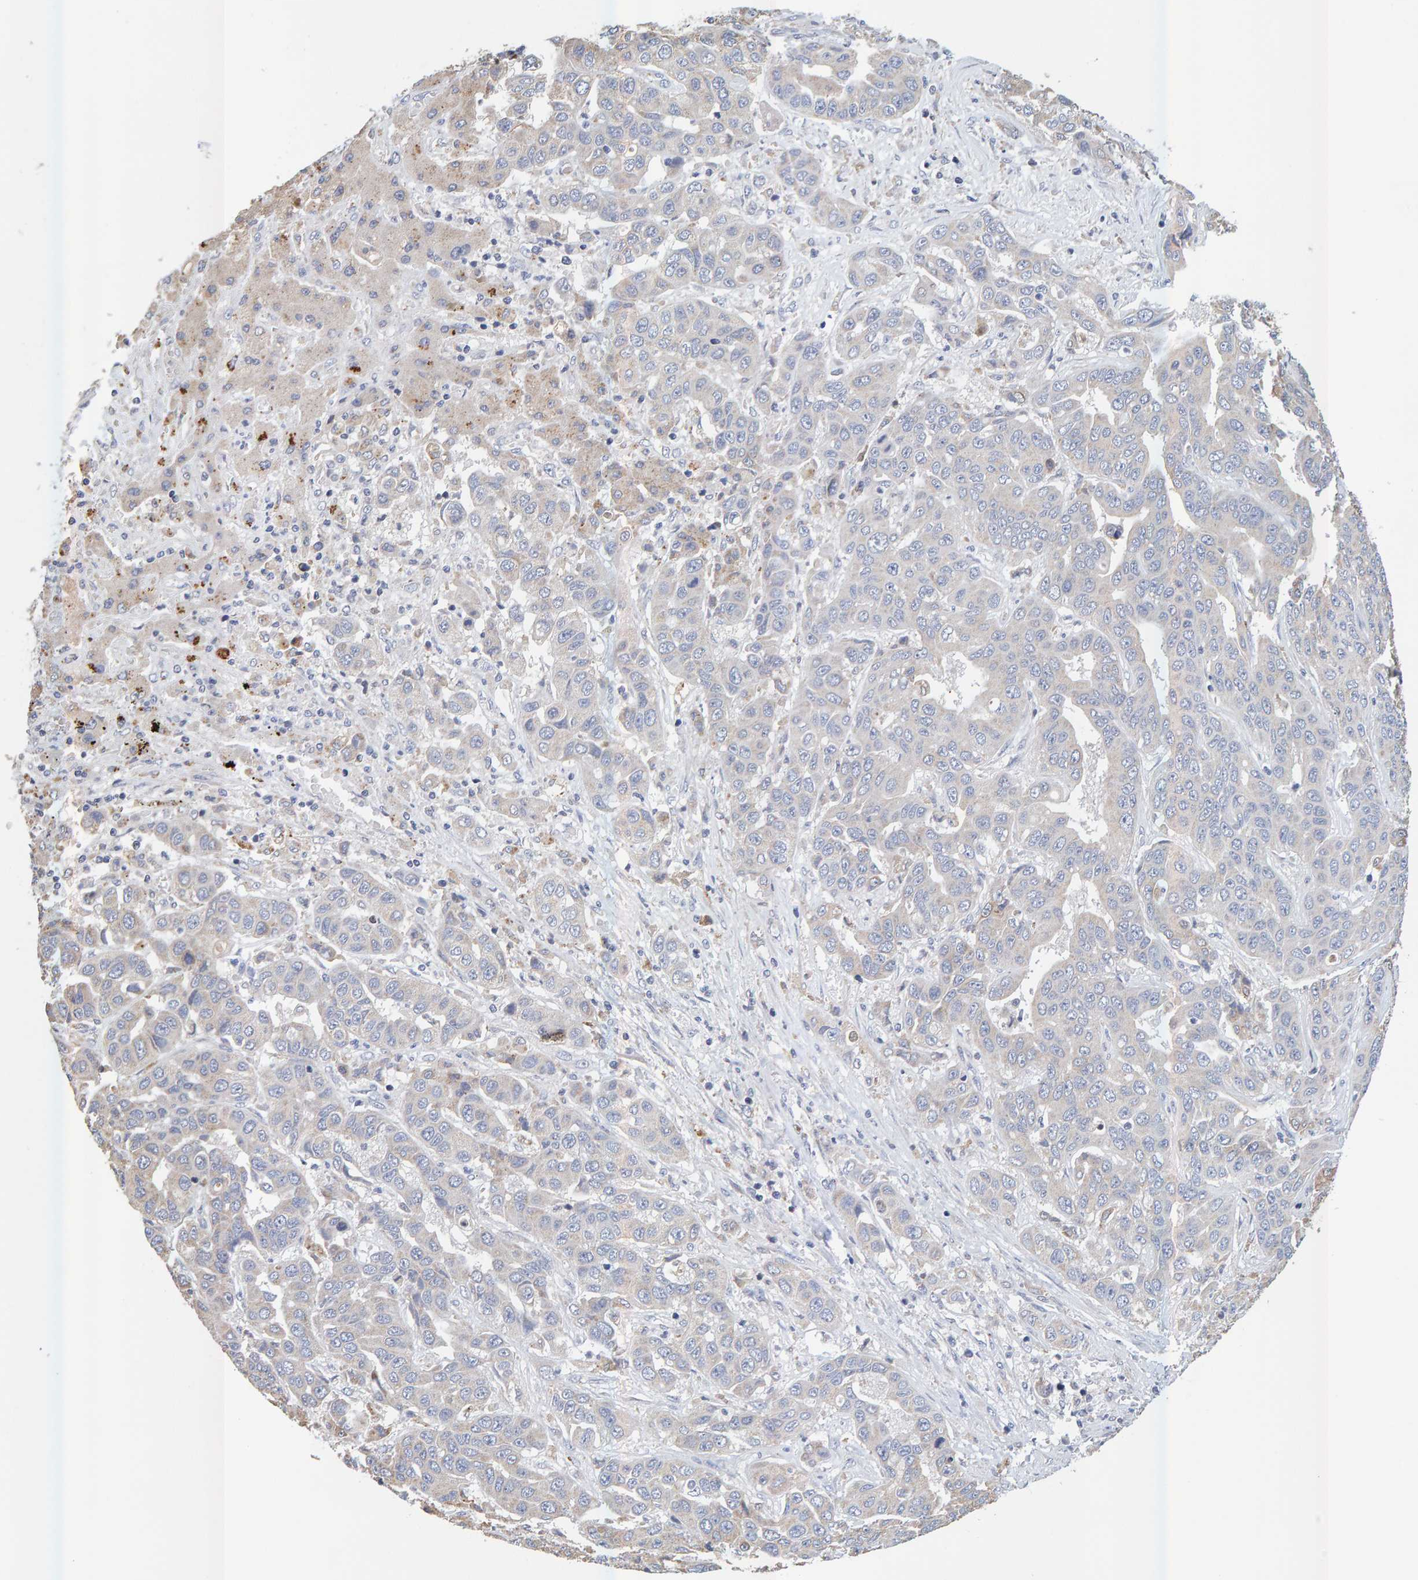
{"staining": {"intensity": "weak", "quantity": "<25%", "location": "cytoplasmic/membranous"}, "tissue": "liver cancer", "cell_type": "Tumor cells", "image_type": "cancer", "snomed": [{"axis": "morphology", "description": "Cholangiocarcinoma"}, {"axis": "topography", "description": "Liver"}], "caption": "A histopathology image of human liver cancer (cholangiocarcinoma) is negative for staining in tumor cells.", "gene": "SGPL1", "patient": {"sex": "female", "age": 52}}